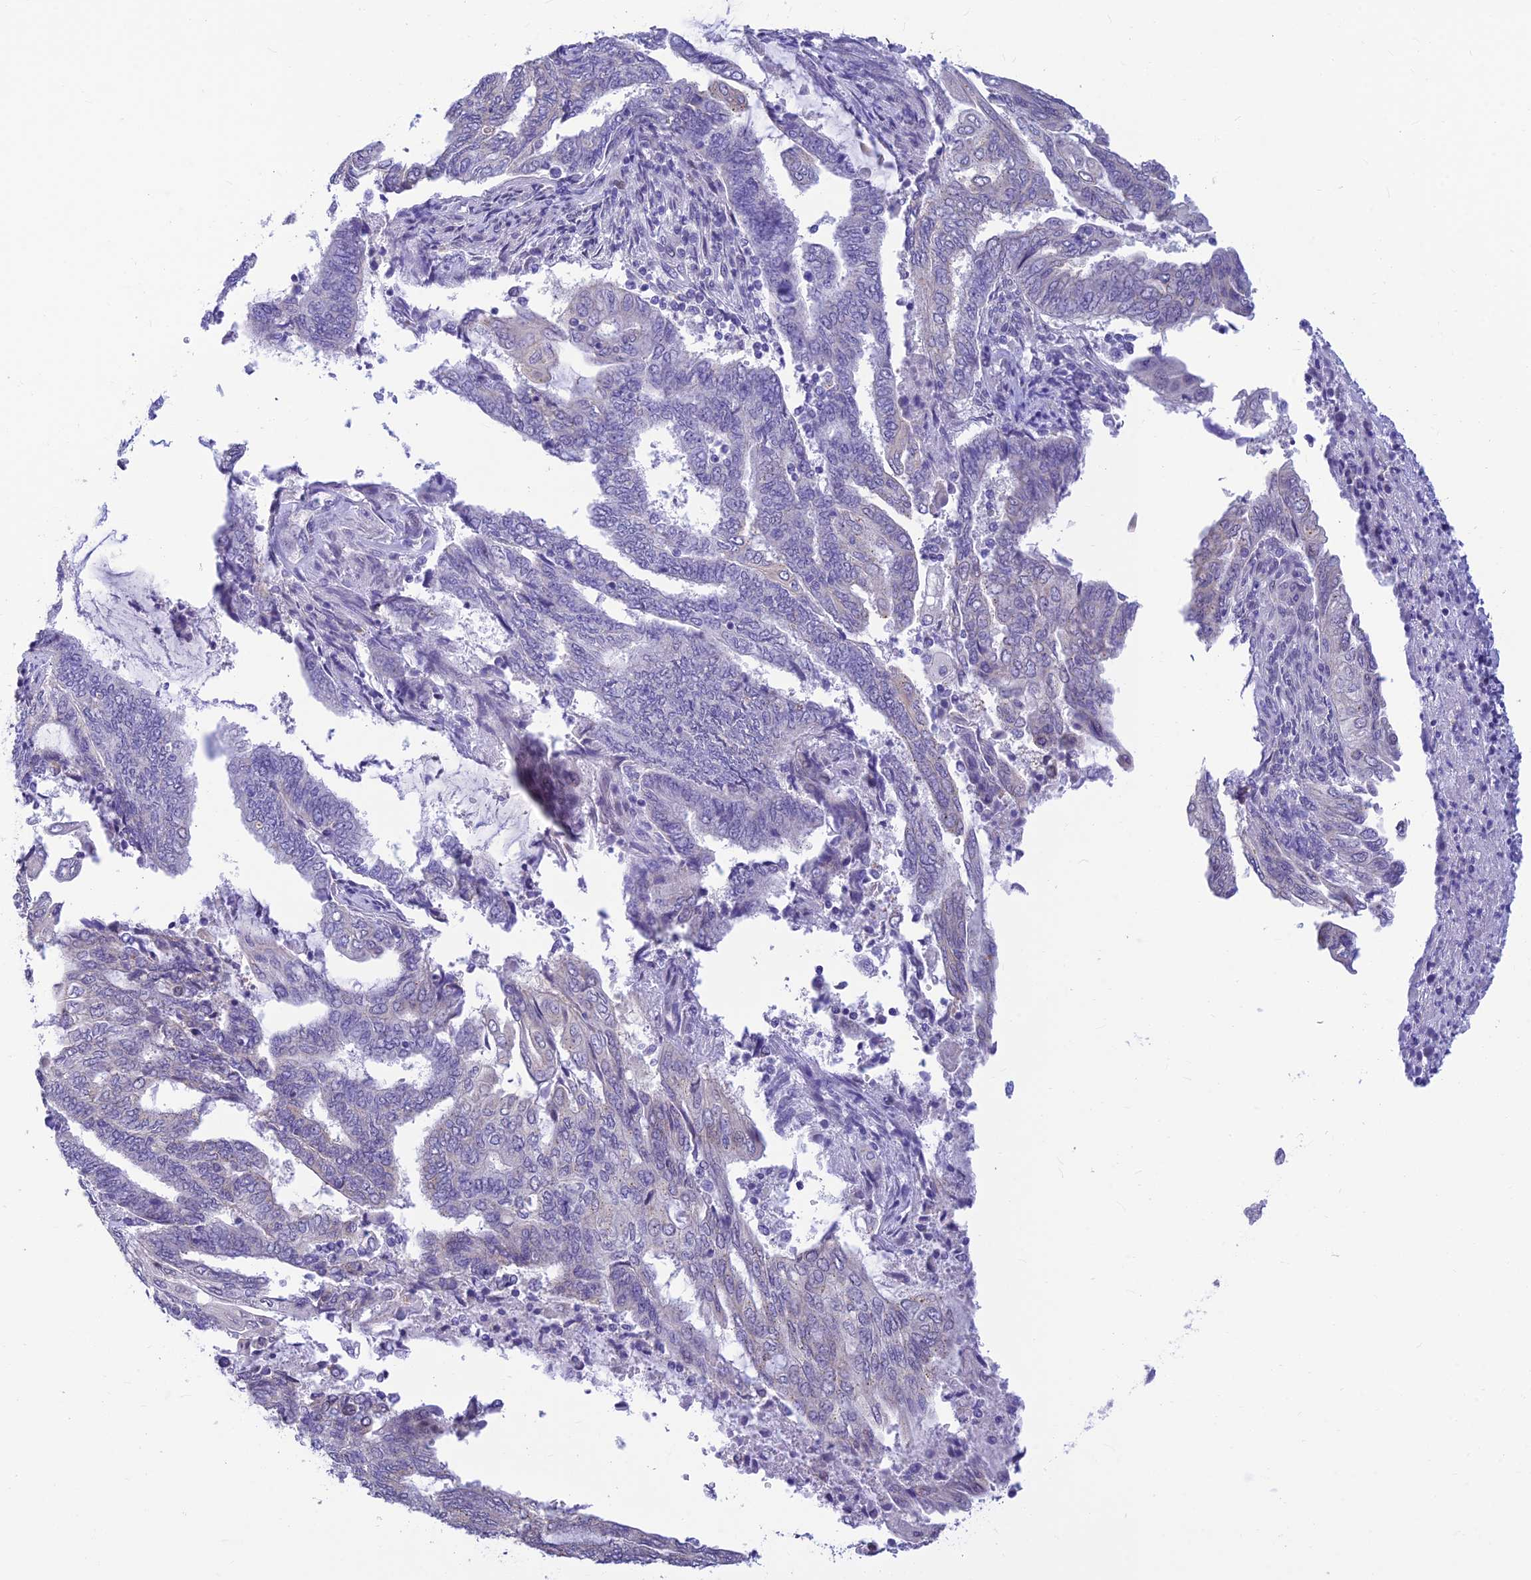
{"staining": {"intensity": "negative", "quantity": "none", "location": "none"}, "tissue": "endometrial cancer", "cell_type": "Tumor cells", "image_type": "cancer", "snomed": [{"axis": "morphology", "description": "Adenocarcinoma, NOS"}, {"axis": "topography", "description": "Uterus"}, {"axis": "topography", "description": "Endometrium"}], "caption": "DAB immunohistochemical staining of human adenocarcinoma (endometrial) reveals no significant staining in tumor cells.", "gene": "INKA1", "patient": {"sex": "female", "age": 70}}